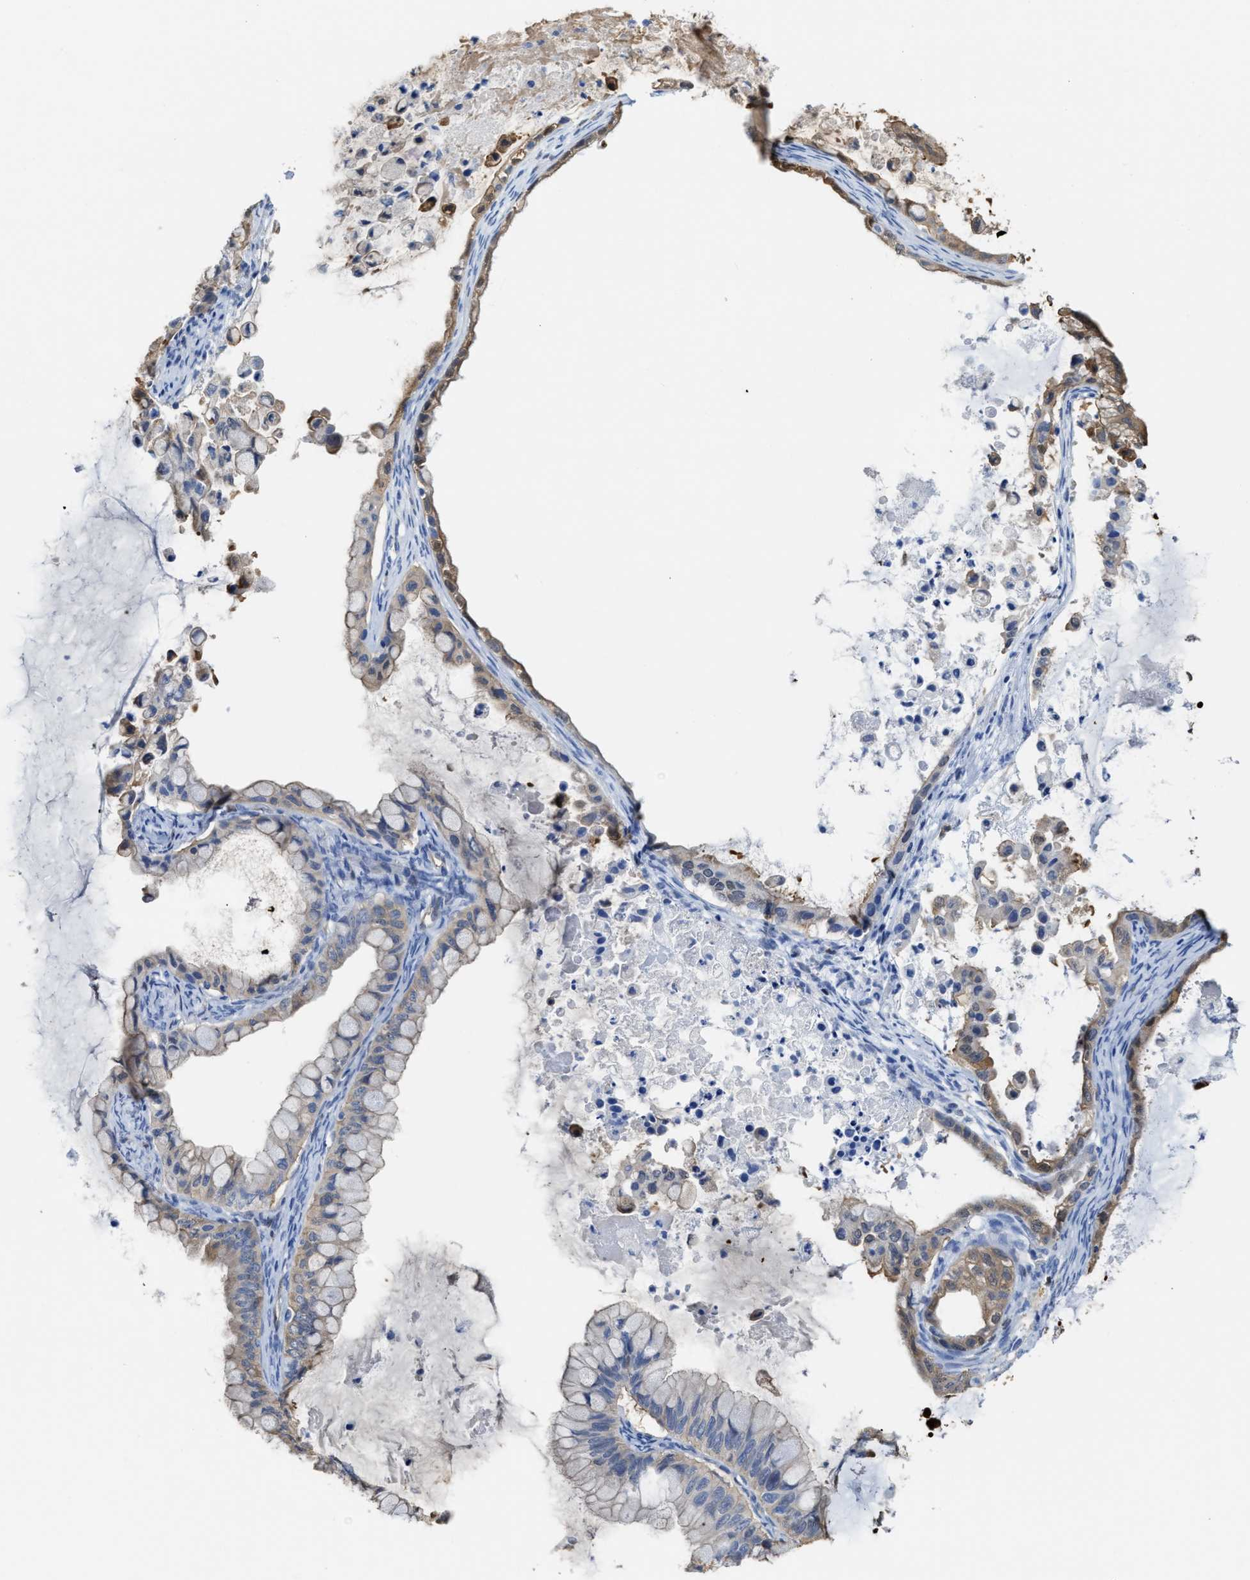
{"staining": {"intensity": "moderate", "quantity": "<25%", "location": "cytoplasmic/membranous"}, "tissue": "ovarian cancer", "cell_type": "Tumor cells", "image_type": "cancer", "snomed": [{"axis": "morphology", "description": "Cystadenocarcinoma, mucinous, NOS"}, {"axis": "topography", "description": "Ovary"}], "caption": "Immunohistochemical staining of mucinous cystadenocarcinoma (ovarian) shows low levels of moderate cytoplasmic/membranous protein positivity in approximately <25% of tumor cells.", "gene": "ASS1", "patient": {"sex": "female", "age": 80}}